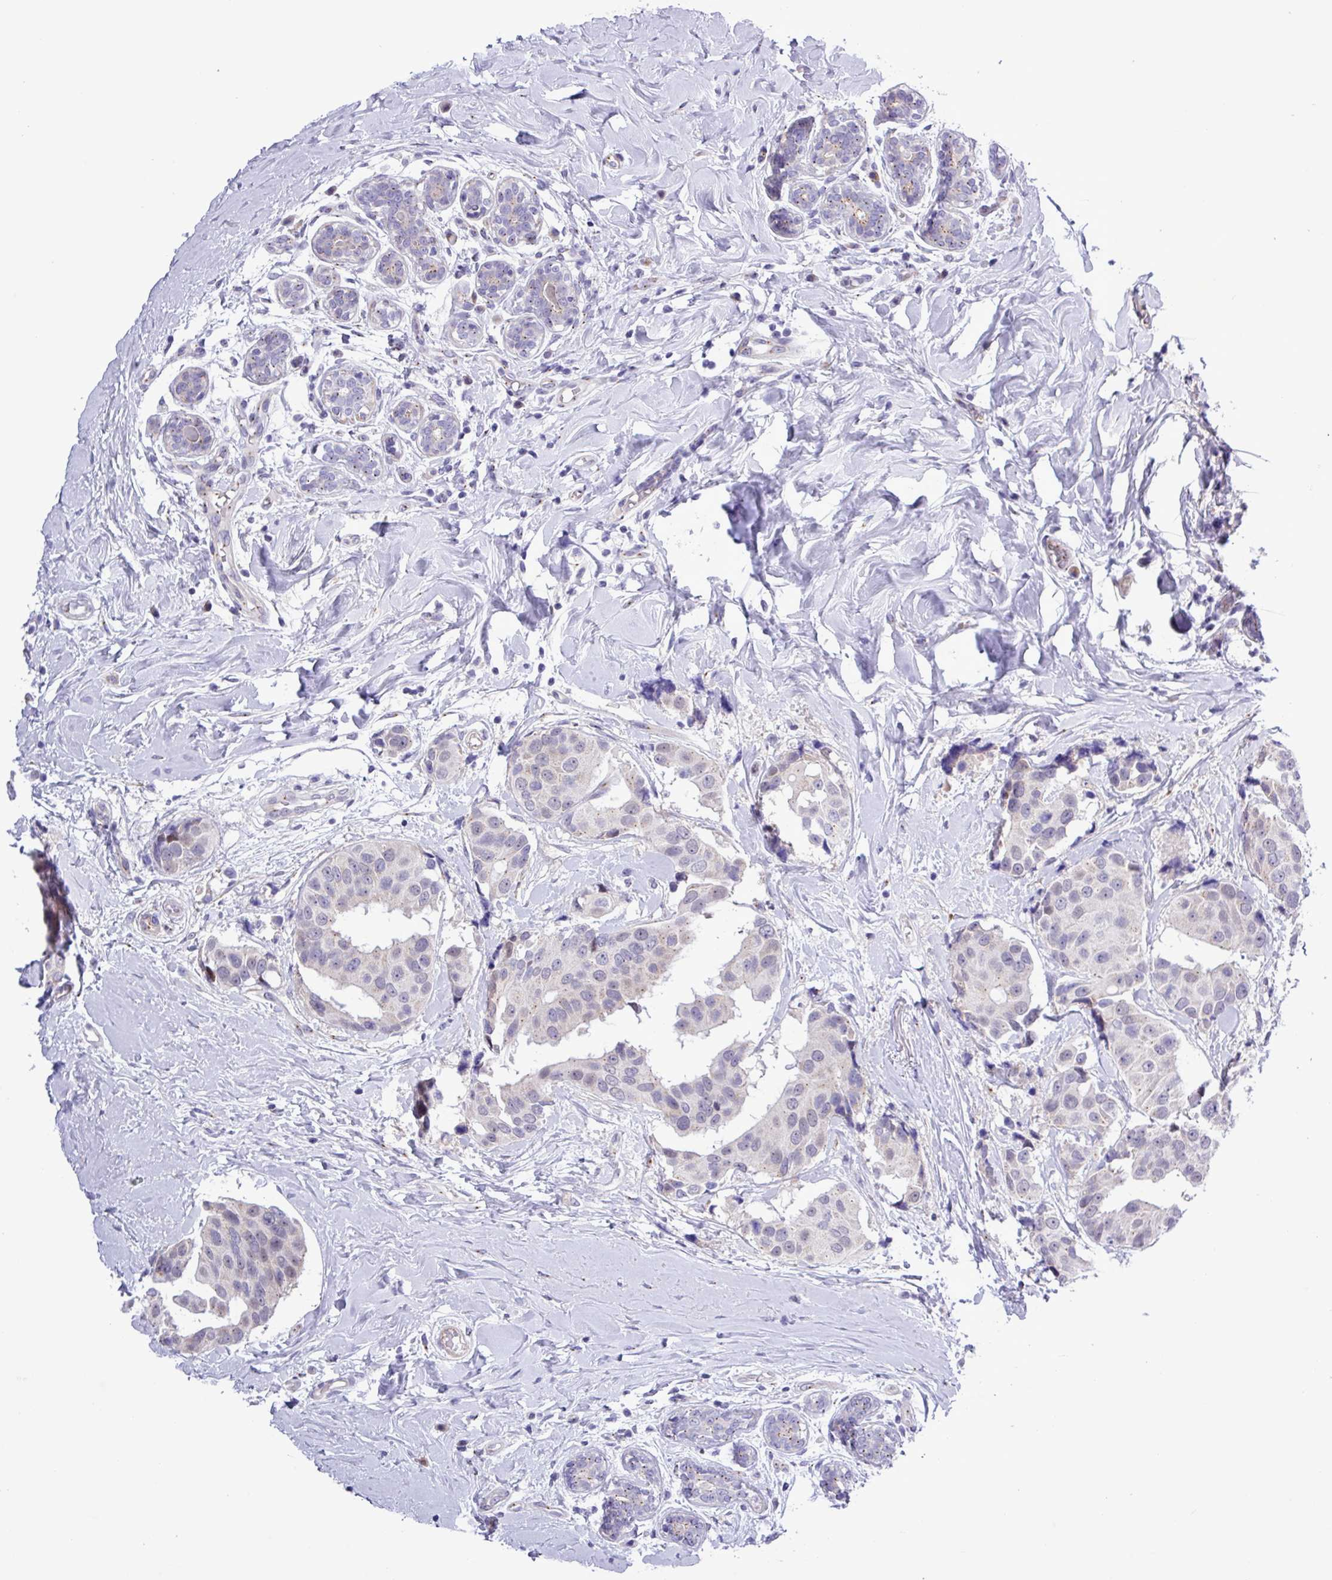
{"staining": {"intensity": "negative", "quantity": "none", "location": "none"}, "tissue": "breast cancer", "cell_type": "Tumor cells", "image_type": "cancer", "snomed": [{"axis": "morphology", "description": "Normal tissue, NOS"}, {"axis": "morphology", "description": "Duct carcinoma"}, {"axis": "topography", "description": "Breast"}], "caption": "DAB (3,3'-diaminobenzidine) immunohistochemical staining of breast invasive ductal carcinoma displays no significant expression in tumor cells.", "gene": "SPINK8", "patient": {"sex": "female", "age": 39}}